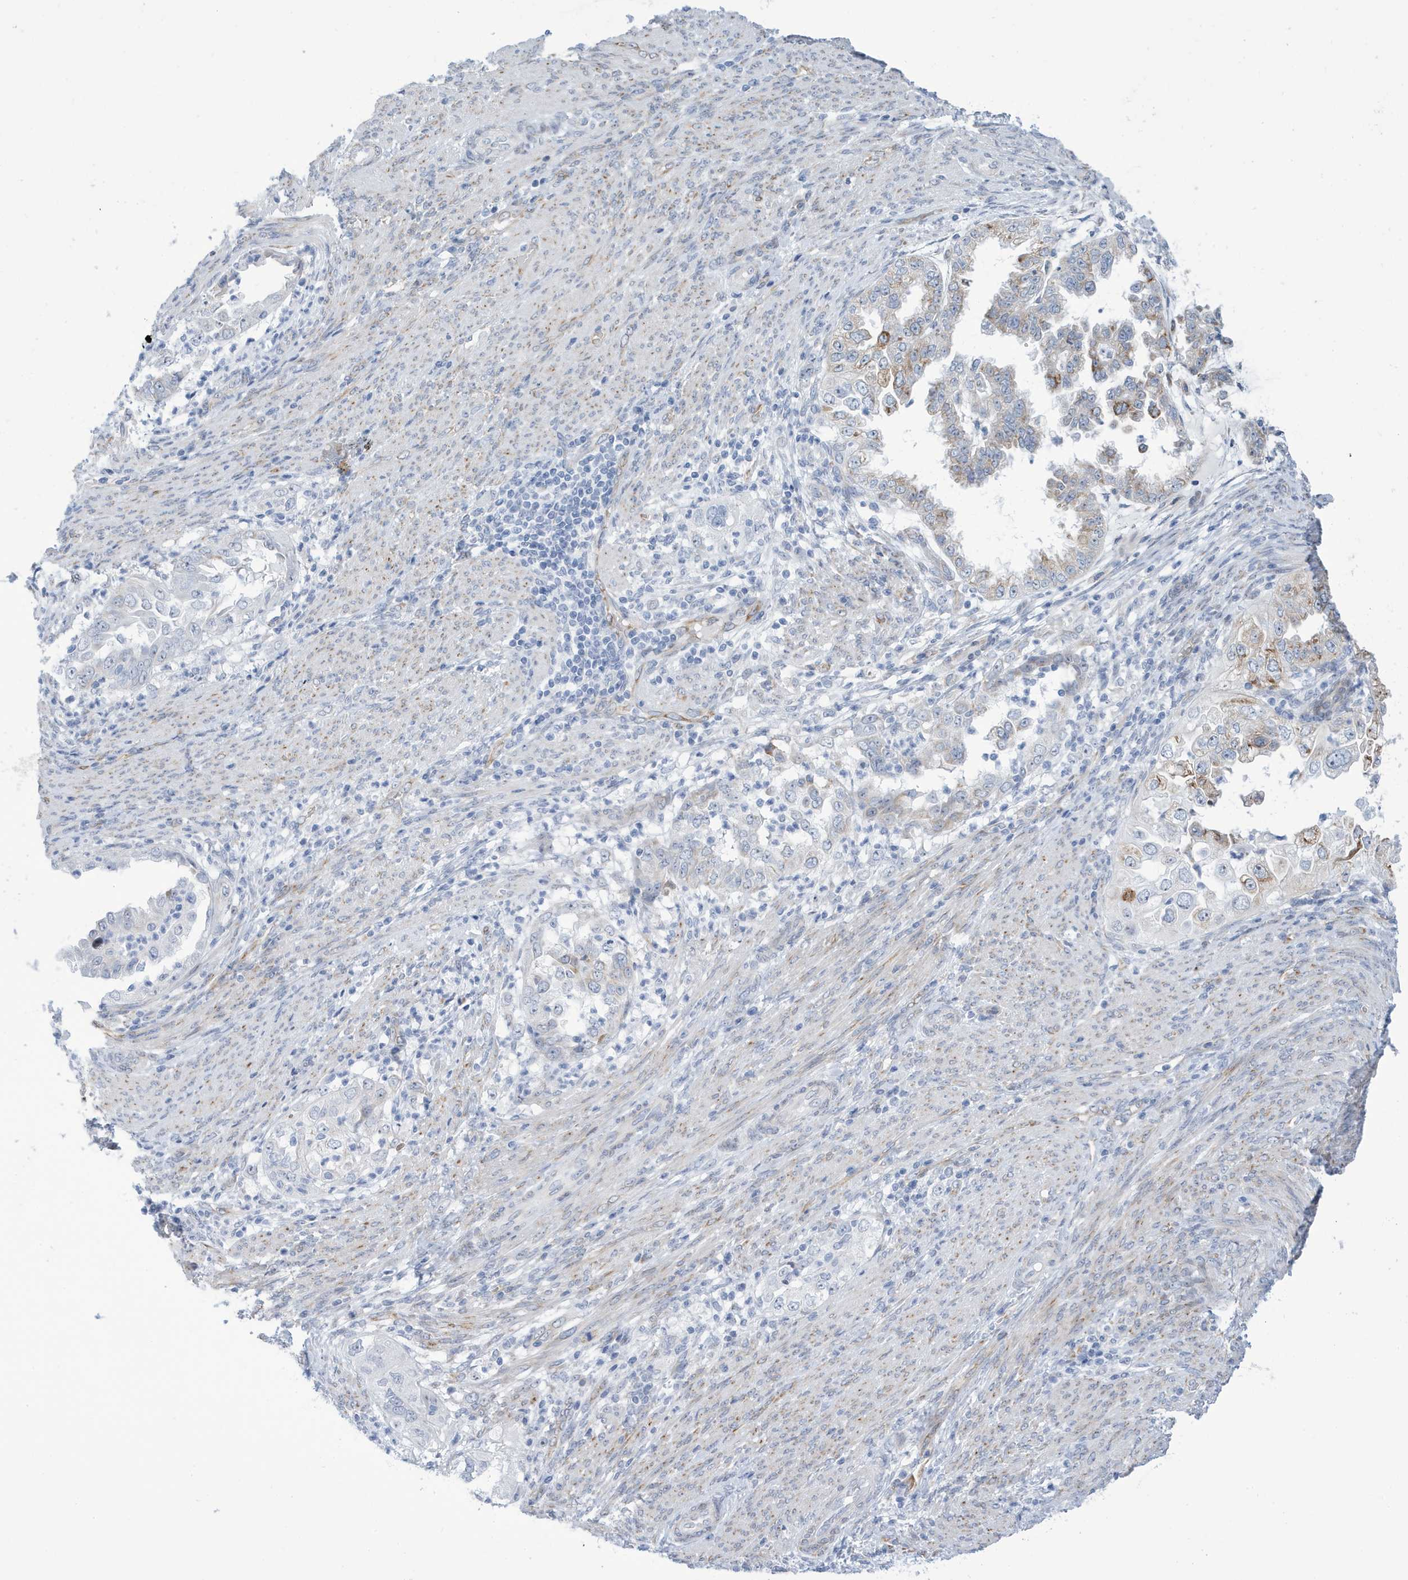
{"staining": {"intensity": "moderate", "quantity": "<25%", "location": "cytoplasmic/membranous"}, "tissue": "endometrial cancer", "cell_type": "Tumor cells", "image_type": "cancer", "snomed": [{"axis": "morphology", "description": "Adenocarcinoma, NOS"}, {"axis": "topography", "description": "Endometrium"}], "caption": "Moderate cytoplasmic/membranous staining is identified in approximately <25% of tumor cells in endometrial cancer (adenocarcinoma).", "gene": "SEMA3F", "patient": {"sex": "female", "age": 85}}